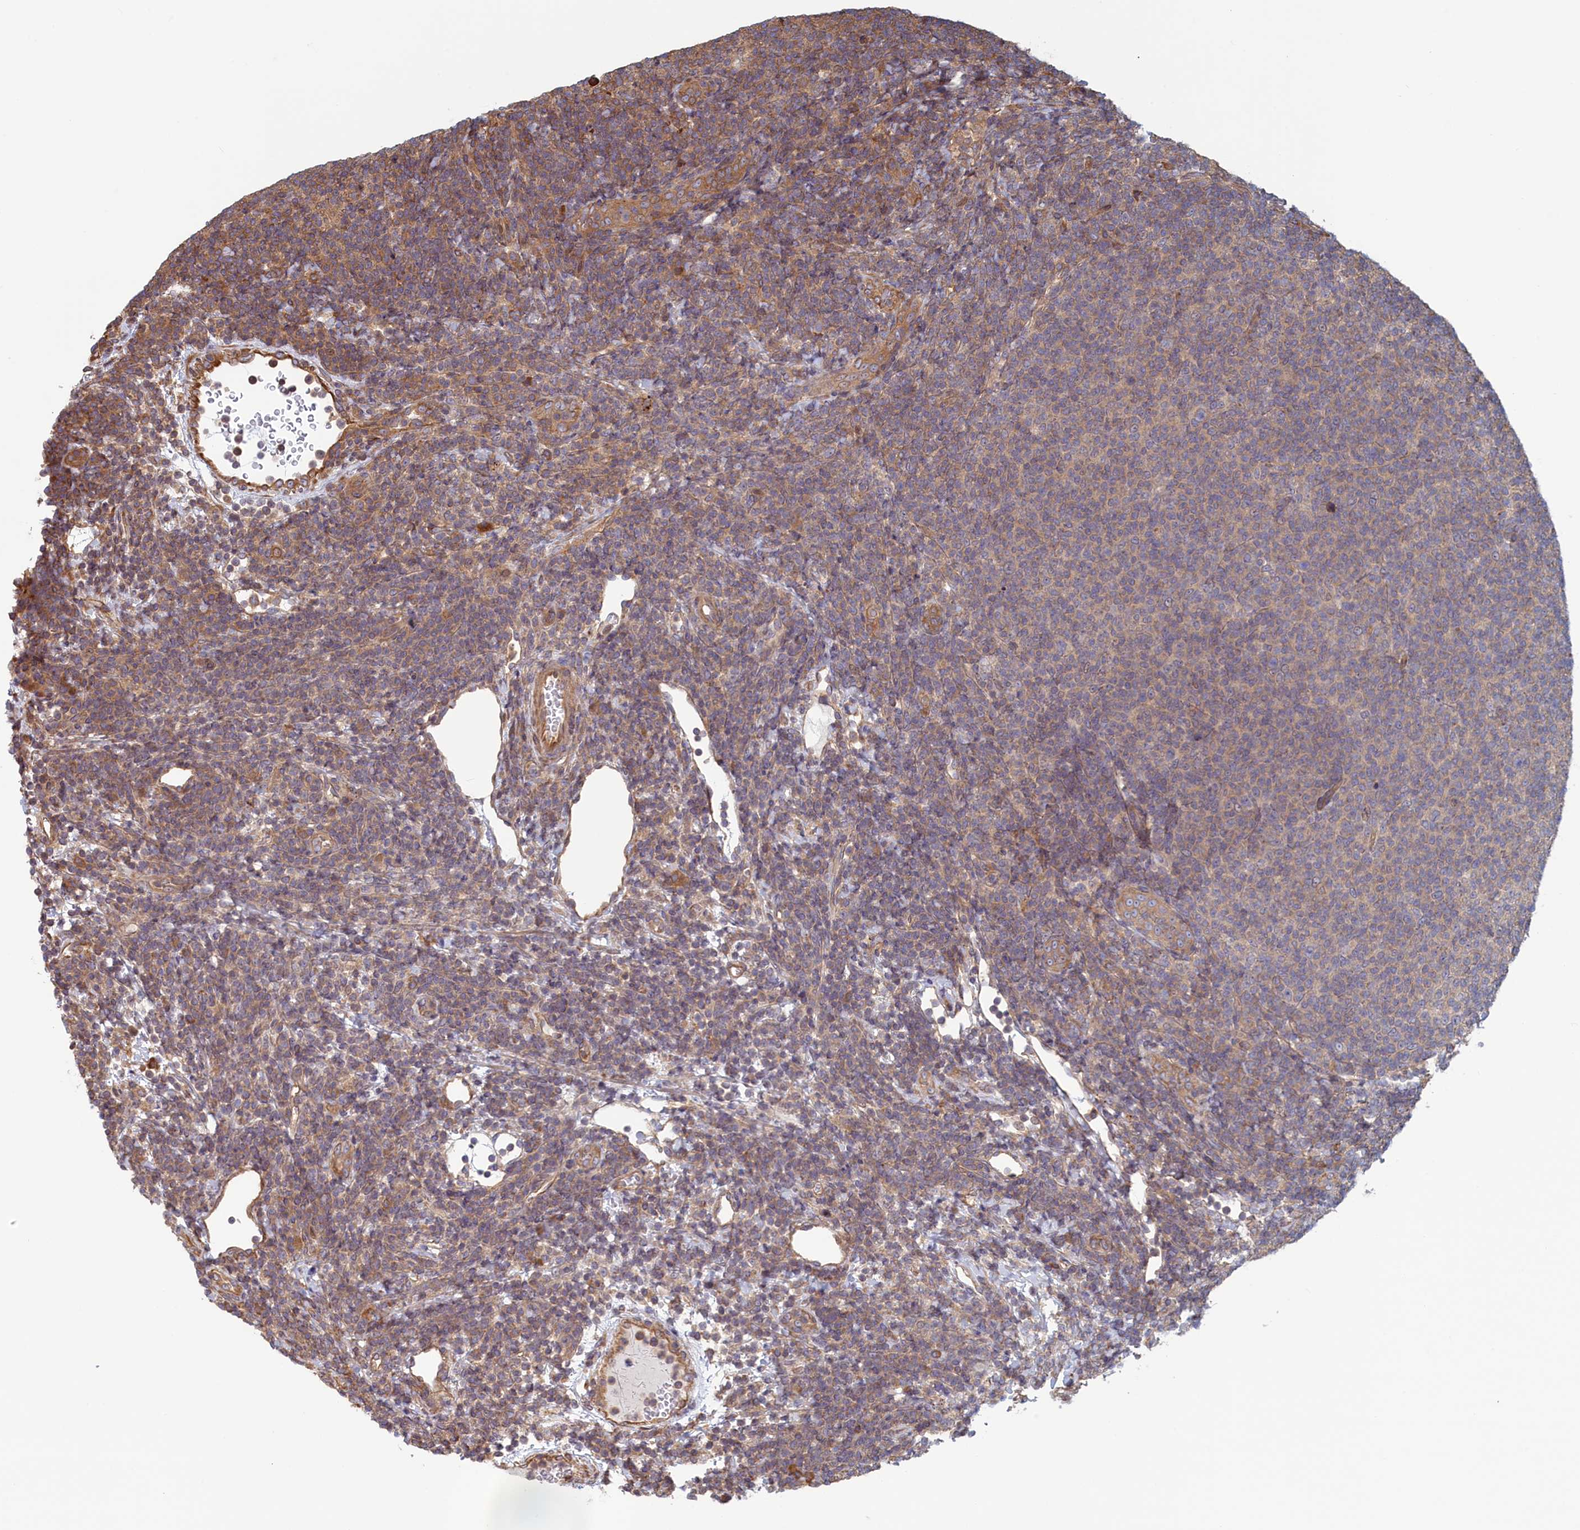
{"staining": {"intensity": "weak", "quantity": "25%-75%", "location": "cytoplasmic/membranous"}, "tissue": "lymphoma", "cell_type": "Tumor cells", "image_type": "cancer", "snomed": [{"axis": "morphology", "description": "Malignant lymphoma, non-Hodgkin's type, Low grade"}, {"axis": "topography", "description": "Lymph node"}], "caption": "Immunohistochemistry (IHC) (DAB (3,3'-diaminobenzidine)) staining of human malignant lymphoma, non-Hodgkin's type (low-grade) demonstrates weak cytoplasmic/membranous protein expression in approximately 25%-75% of tumor cells.", "gene": "RILPL1", "patient": {"sex": "male", "age": 66}}